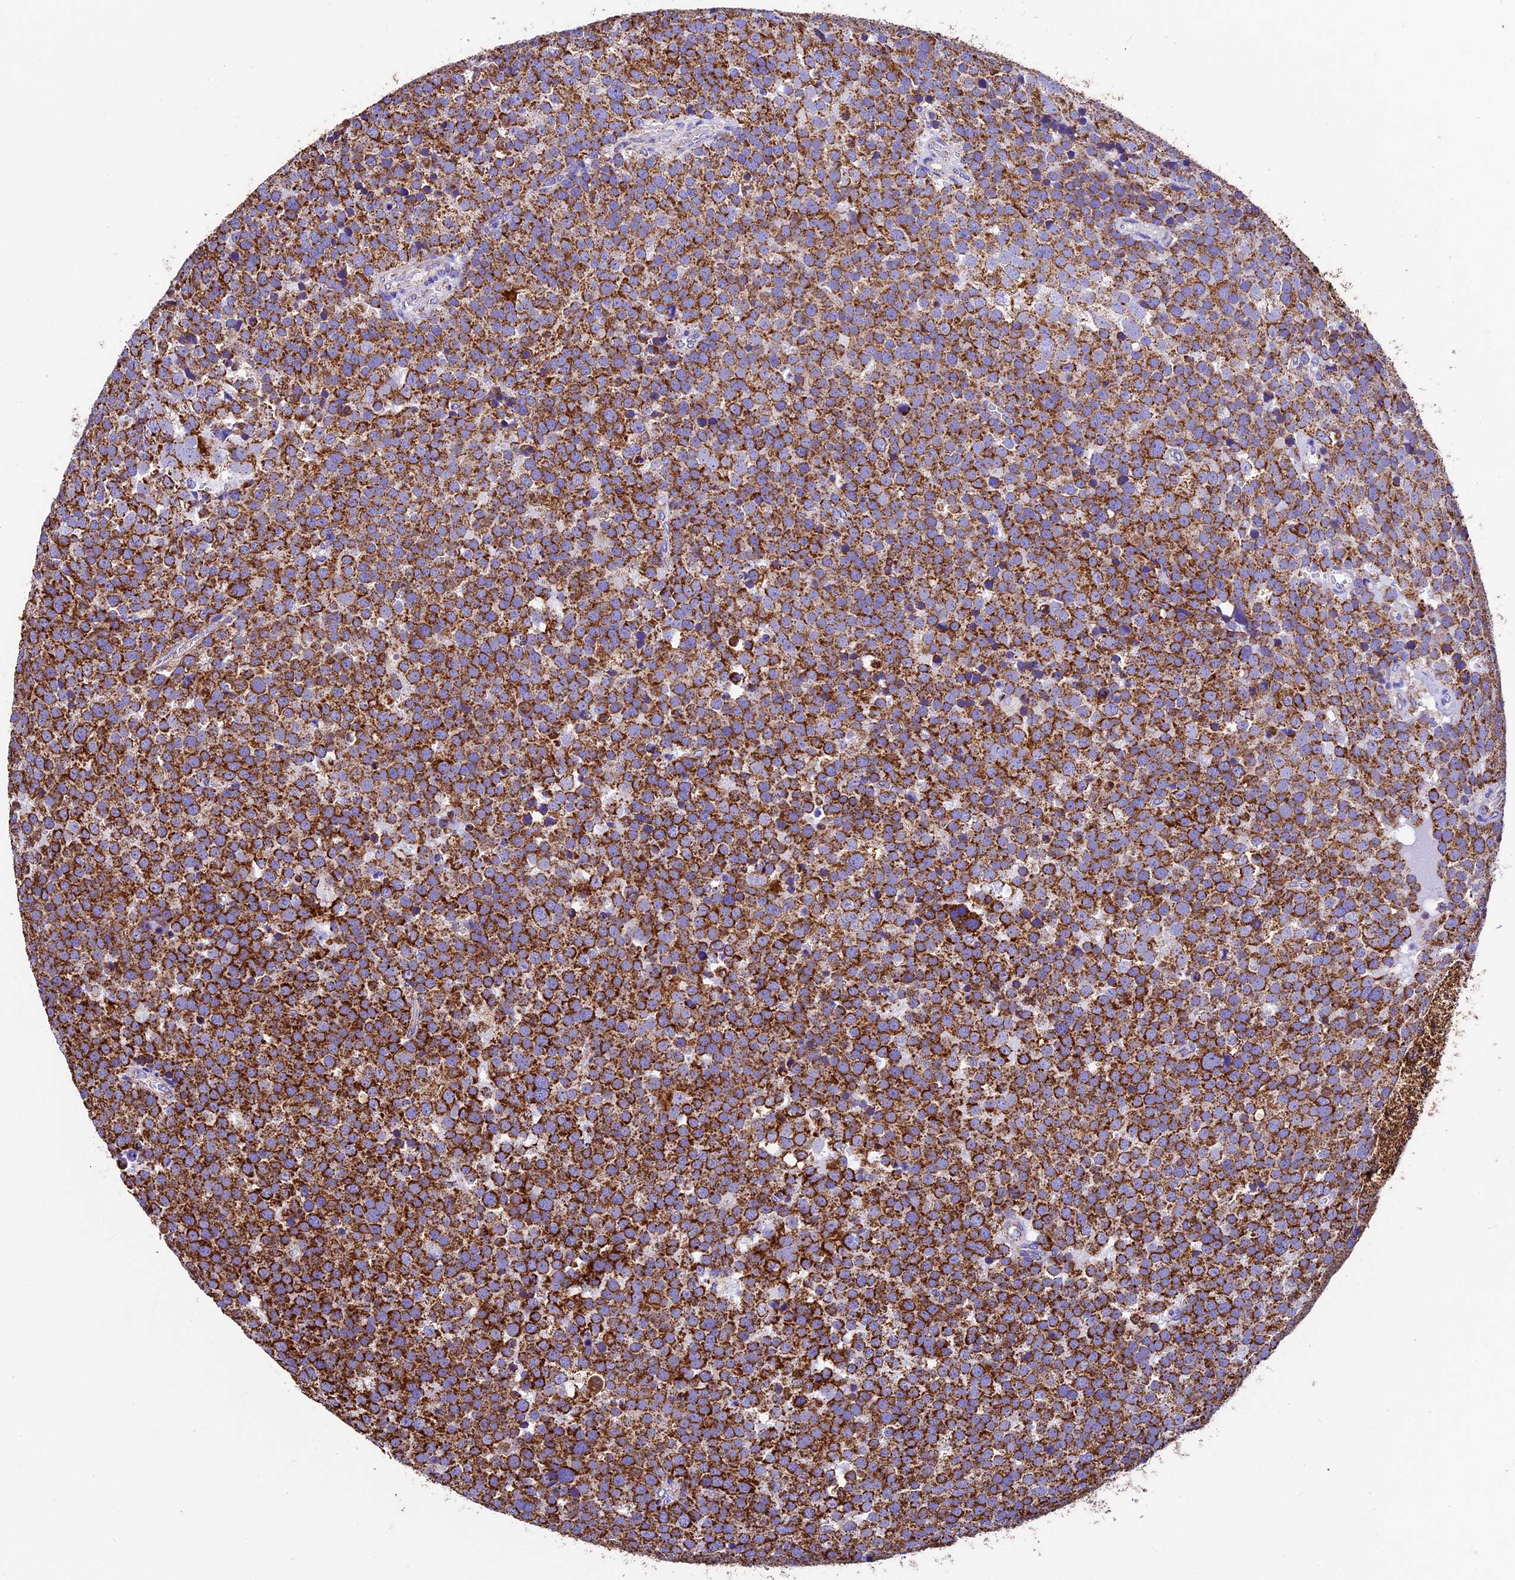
{"staining": {"intensity": "strong", "quantity": ">75%", "location": "cytoplasmic/membranous"}, "tissue": "testis cancer", "cell_type": "Tumor cells", "image_type": "cancer", "snomed": [{"axis": "morphology", "description": "Seminoma, NOS"}, {"axis": "topography", "description": "Testis"}], "caption": "Protein analysis of seminoma (testis) tissue demonstrates strong cytoplasmic/membranous staining in about >75% of tumor cells.", "gene": "DCAF5", "patient": {"sex": "male", "age": 71}}